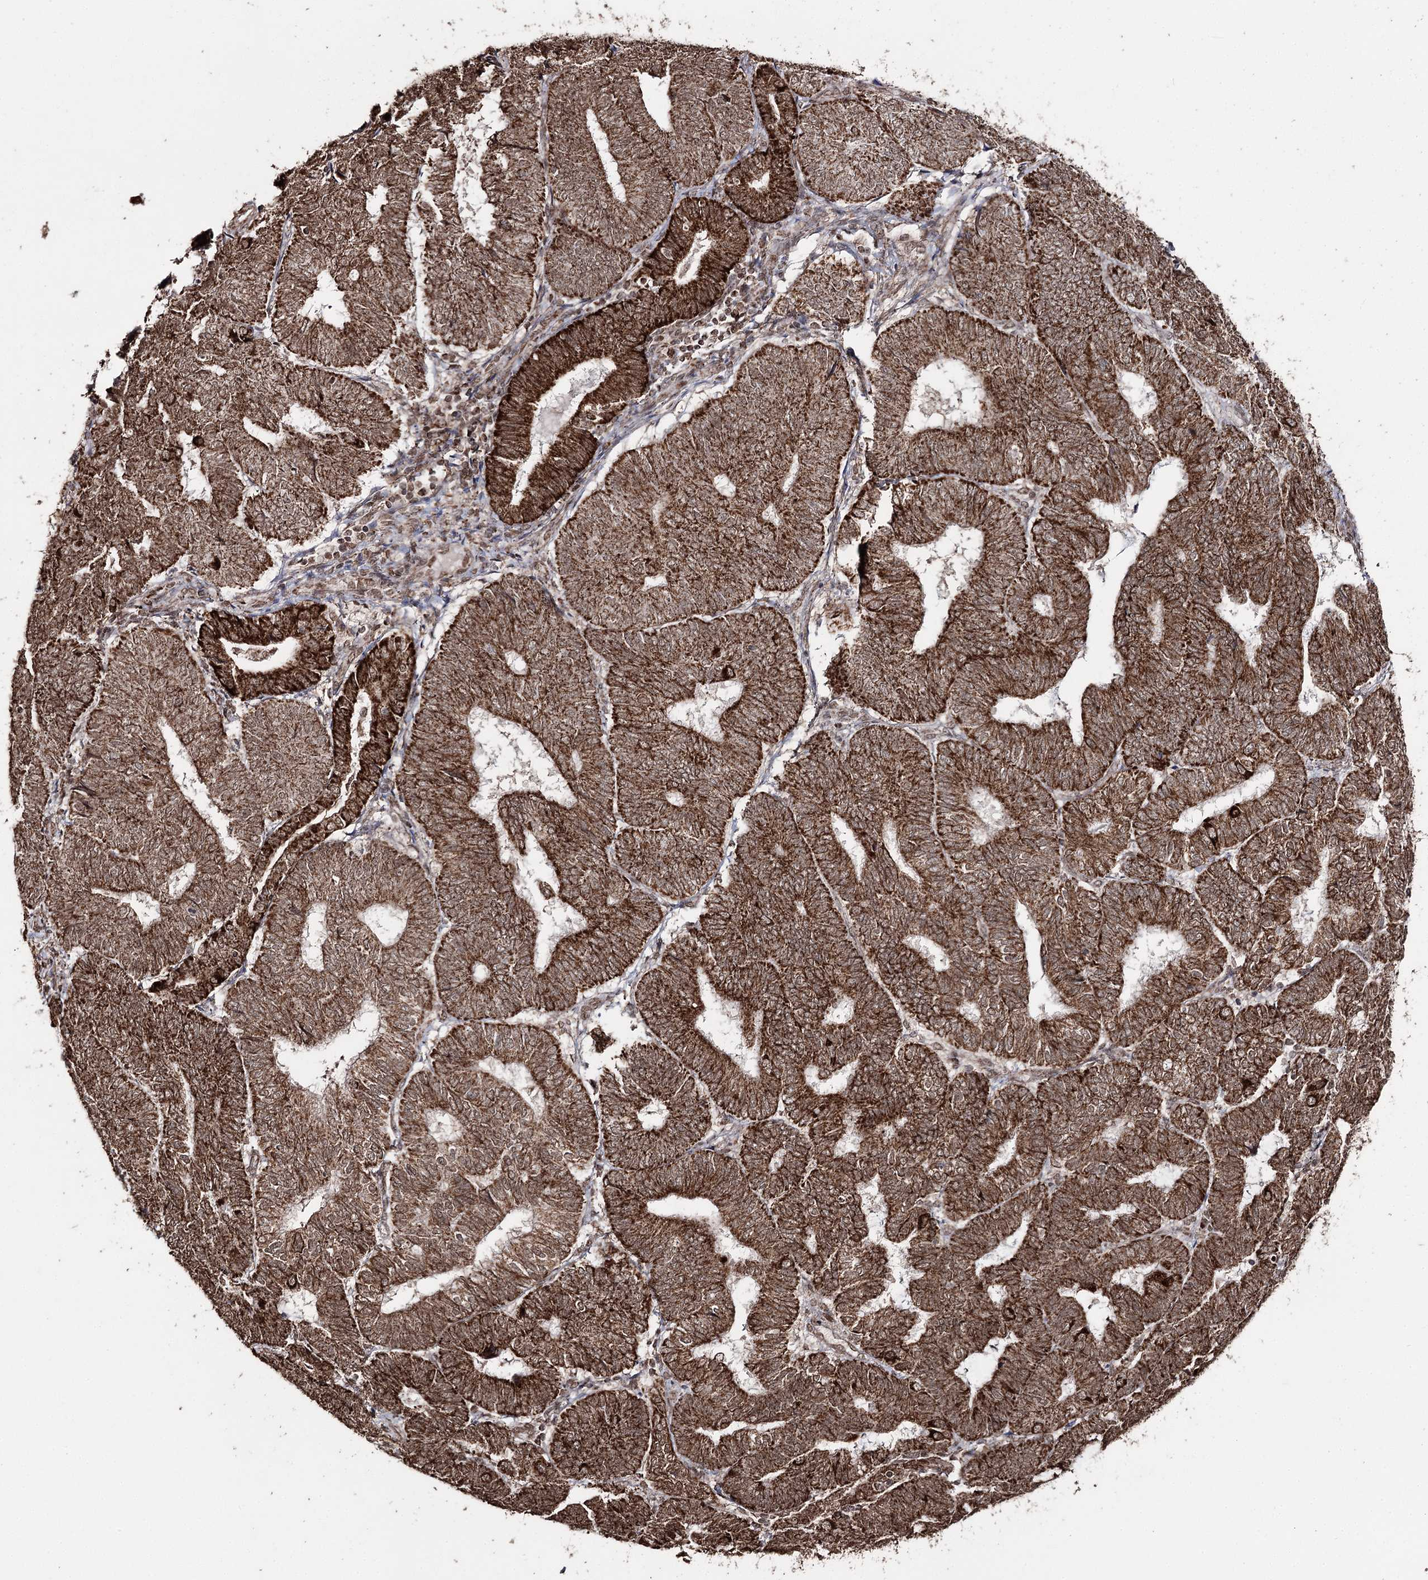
{"staining": {"intensity": "strong", "quantity": ">75%", "location": "cytoplasmic/membranous"}, "tissue": "endometrial cancer", "cell_type": "Tumor cells", "image_type": "cancer", "snomed": [{"axis": "morphology", "description": "Adenocarcinoma, NOS"}, {"axis": "topography", "description": "Endometrium"}], "caption": "The micrograph exhibits staining of endometrial adenocarcinoma, revealing strong cytoplasmic/membranous protein expression (brown color) within tumor cells.", "gene": "PDHX", "patient": {"sex": "female", "age": 81}}